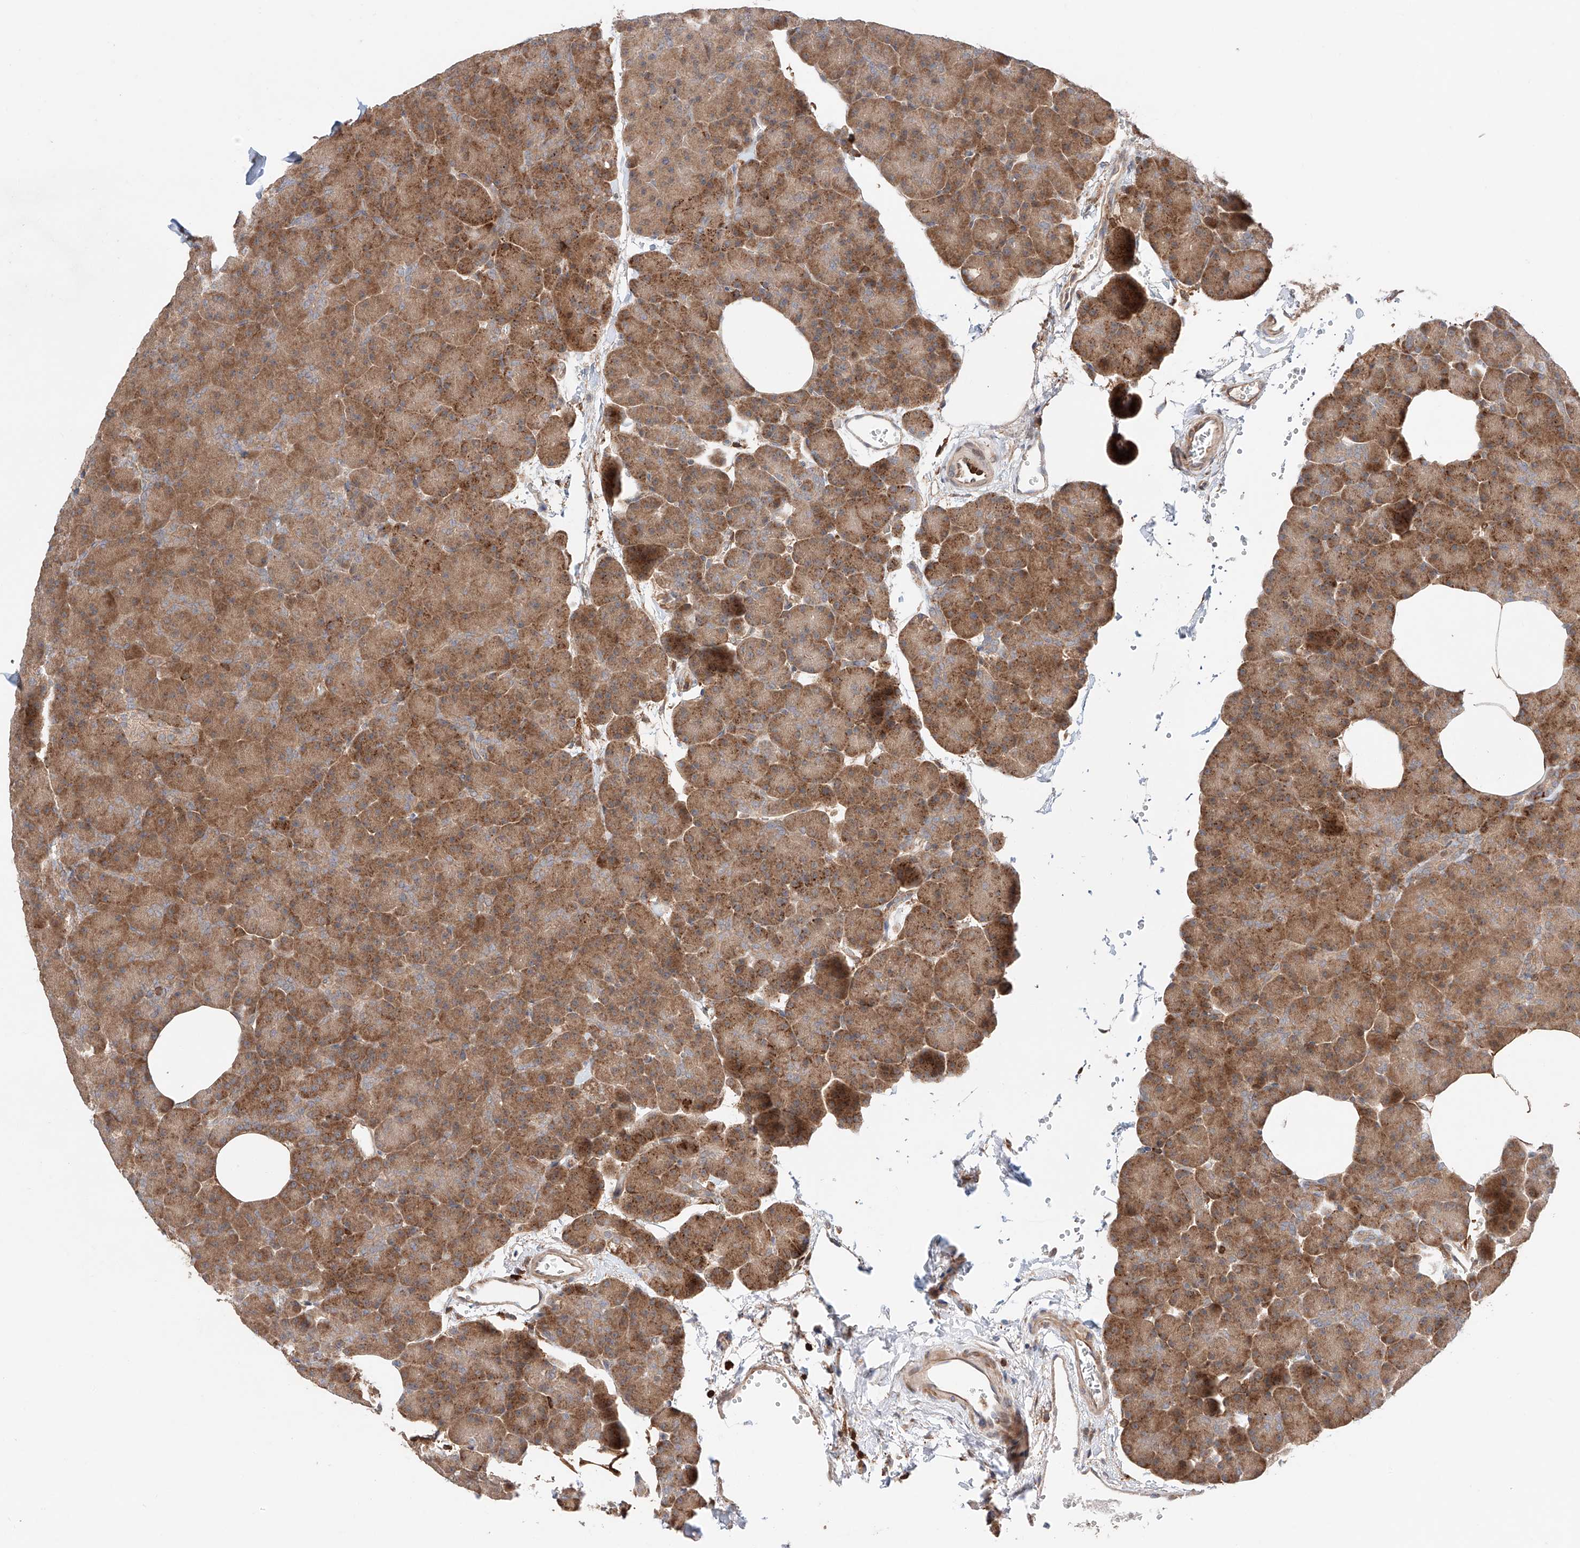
{"staining": {"intensity": "moderate", "quantity": ">75%", "location": "cytoplasmic/membranous"}, "tissue": "pancreas", "cell_type": "Exocrine glandular cells", "image_type": "normal", "snomed": [{"axis": "morphology", "description": "Normal tissue, NOS"}, {"axis": "morphology", "description": "Carcinoid, malignant, NOS"}, {"axis": "topography", "description": "Pancreas"}], "caption": "The histopathology image exhibits a brown stain indicating the presence of a protein in the cytoplasmic/membranous of exocrine glandular cells in pancreas.", "gene": "IGSF22", "patient": {"sex": "female", "age": 35}}